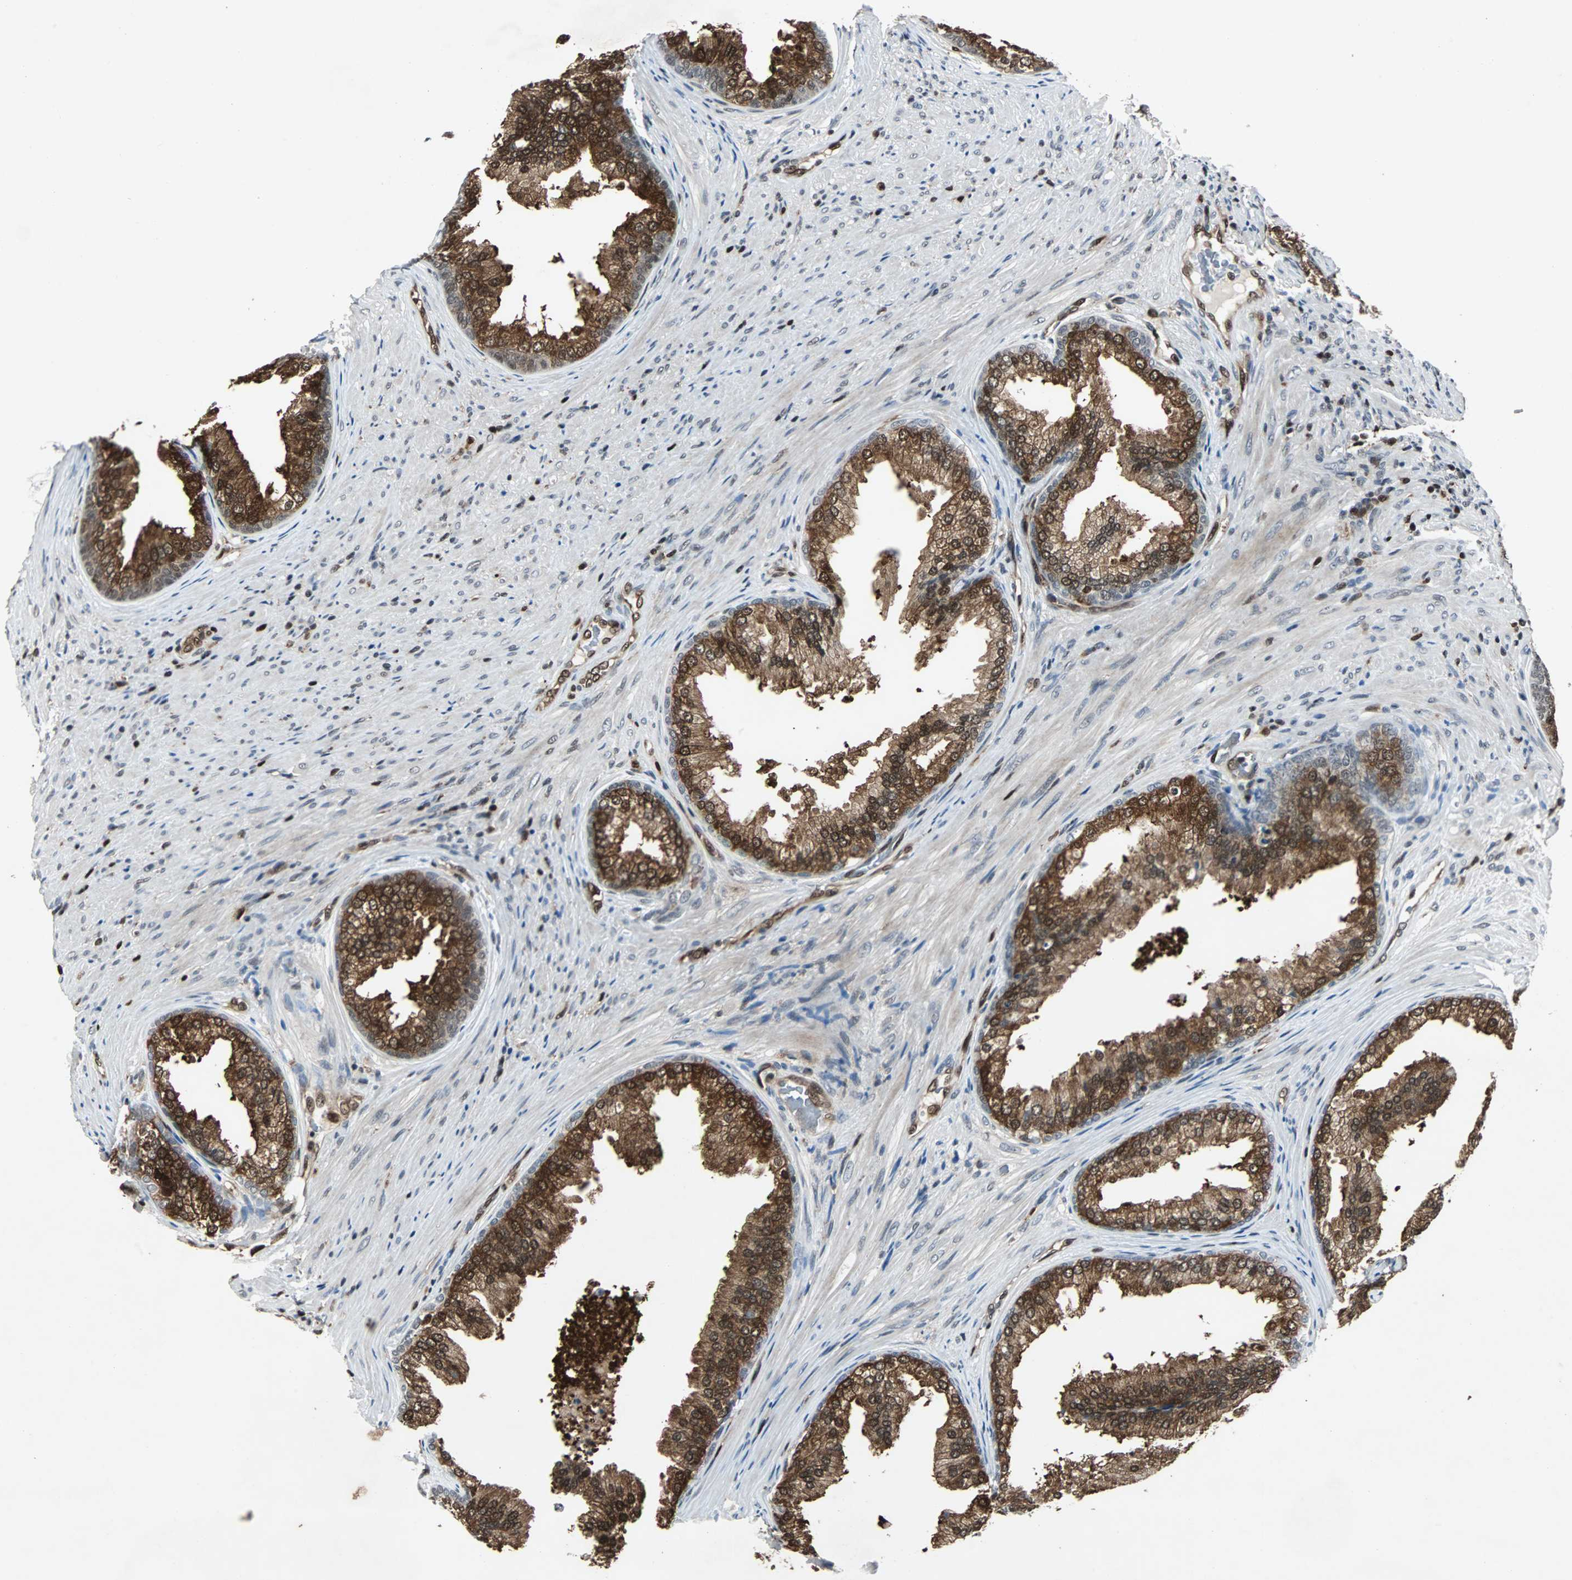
{"staining": {"intensity": "strong", "quantity": "25%-75%", "location": "cytoplasmic/membranous,nuclear"}, "tissue": "prostate", "cell_type": "Glandular cells", "image_type": "normal", "snomed": [{"axis": "morphology", "description": "Normal tissue, NOS"}, {"axis": "topography", "description": "Prostate"}], "caption": "Immunohistochemical staining of normal prostate displays high levels of strong cytoplasmic/membranous,nuclear positivity in about 25%-75% of glandular cells.", "gene": "ACLY", "patient": {"sex": "male", "age": 76}}